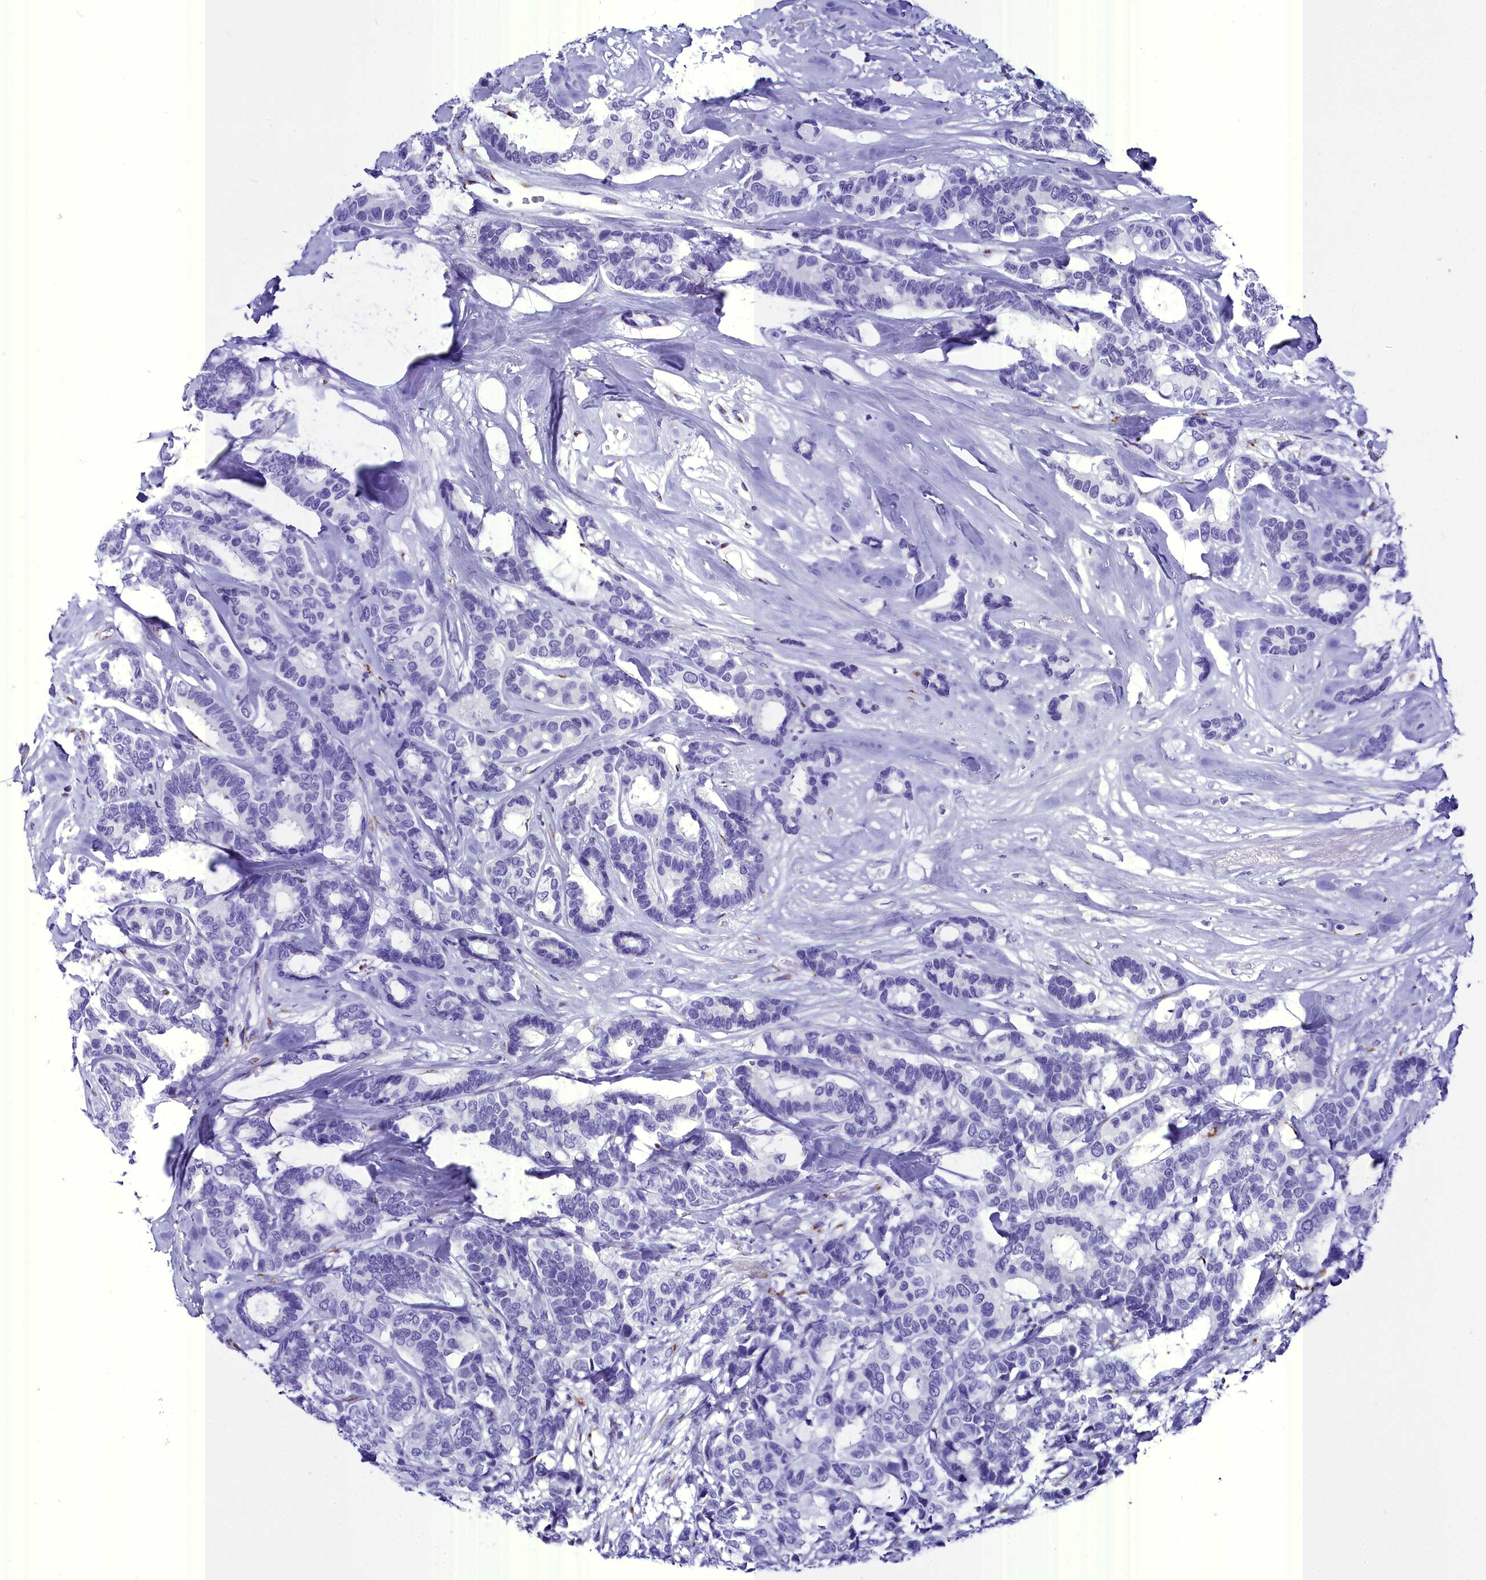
{"staining": {"intensity": "negative", "quantity": "none", "location": "none"}, "tissue": "breast cancer", "cell_type": "Tumor cells", "image_type": "cancer", "snomed": [{"axis": "morphology", "description": "Duct carcinoma"}, {"axis": "topography", "description": "Breast"}], "caption": "Tumor cells show no significant protein positivity in breast cancer (intraductal carcinoma). (DAB (3,3'-diaminobenzidine) immunohistochemistry visualized using brightfield microscopy, high magnification).", "gene": "AP3B2", "patient": {"sex": "female", "age": 87}}